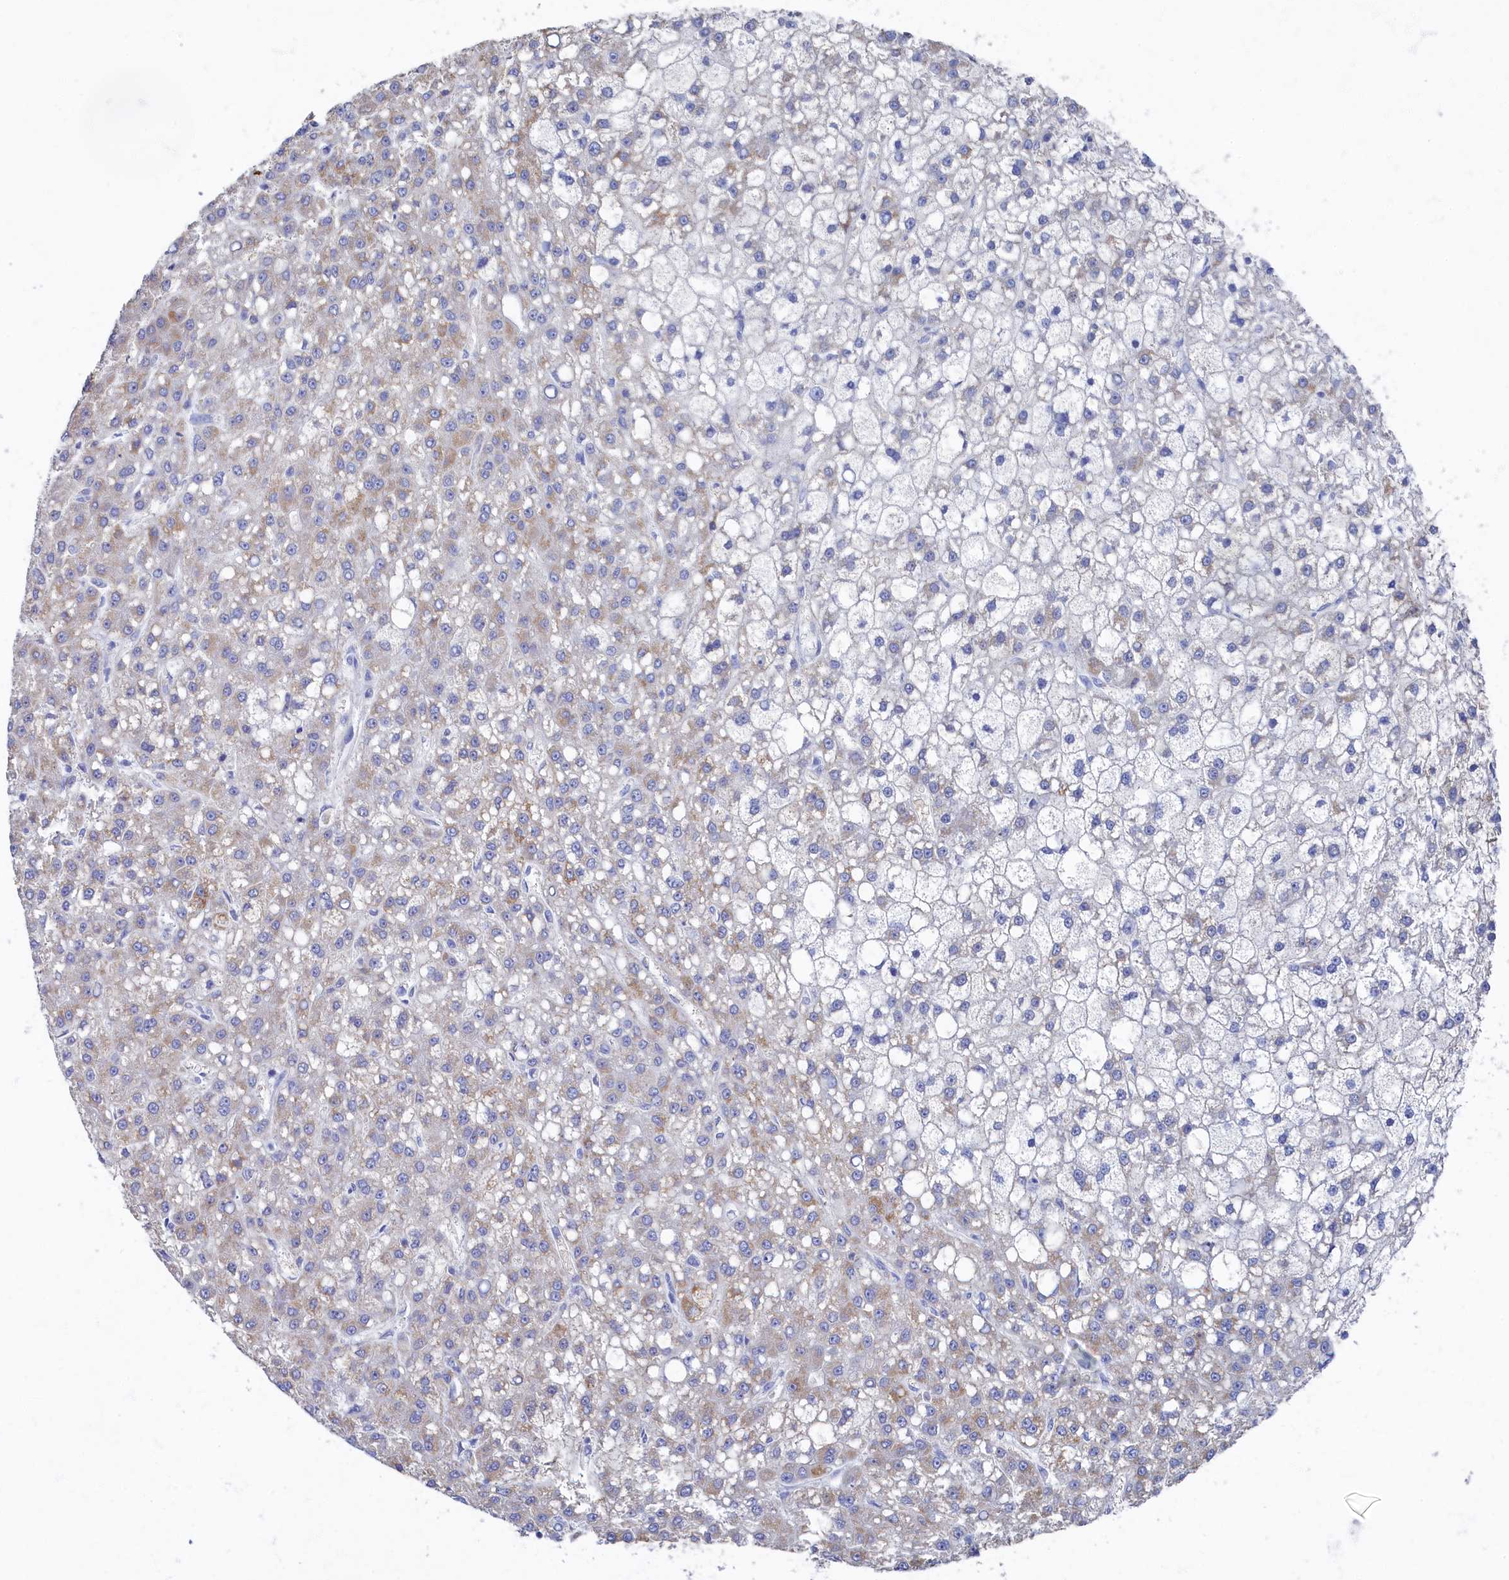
{"staining": {"intensity": "weak", "quantity": "<25%", "location": "cytoplasmic/membranous"}, "tissue": "liver cancer", "cell_type": "Tumor cells", "image_type": "cancer", "snomed": [{"axis": "morphology", "description": "Carcinoma, Hepatocellular, NOS"}, {"axis": "topography", "description": "Liver"}], "caption": "There is no significant expression in tumor cells of hepatocellular carcinoma (liver).", "gene": "OCIAD2", "patient": {"sex": "male", "age": 67}}